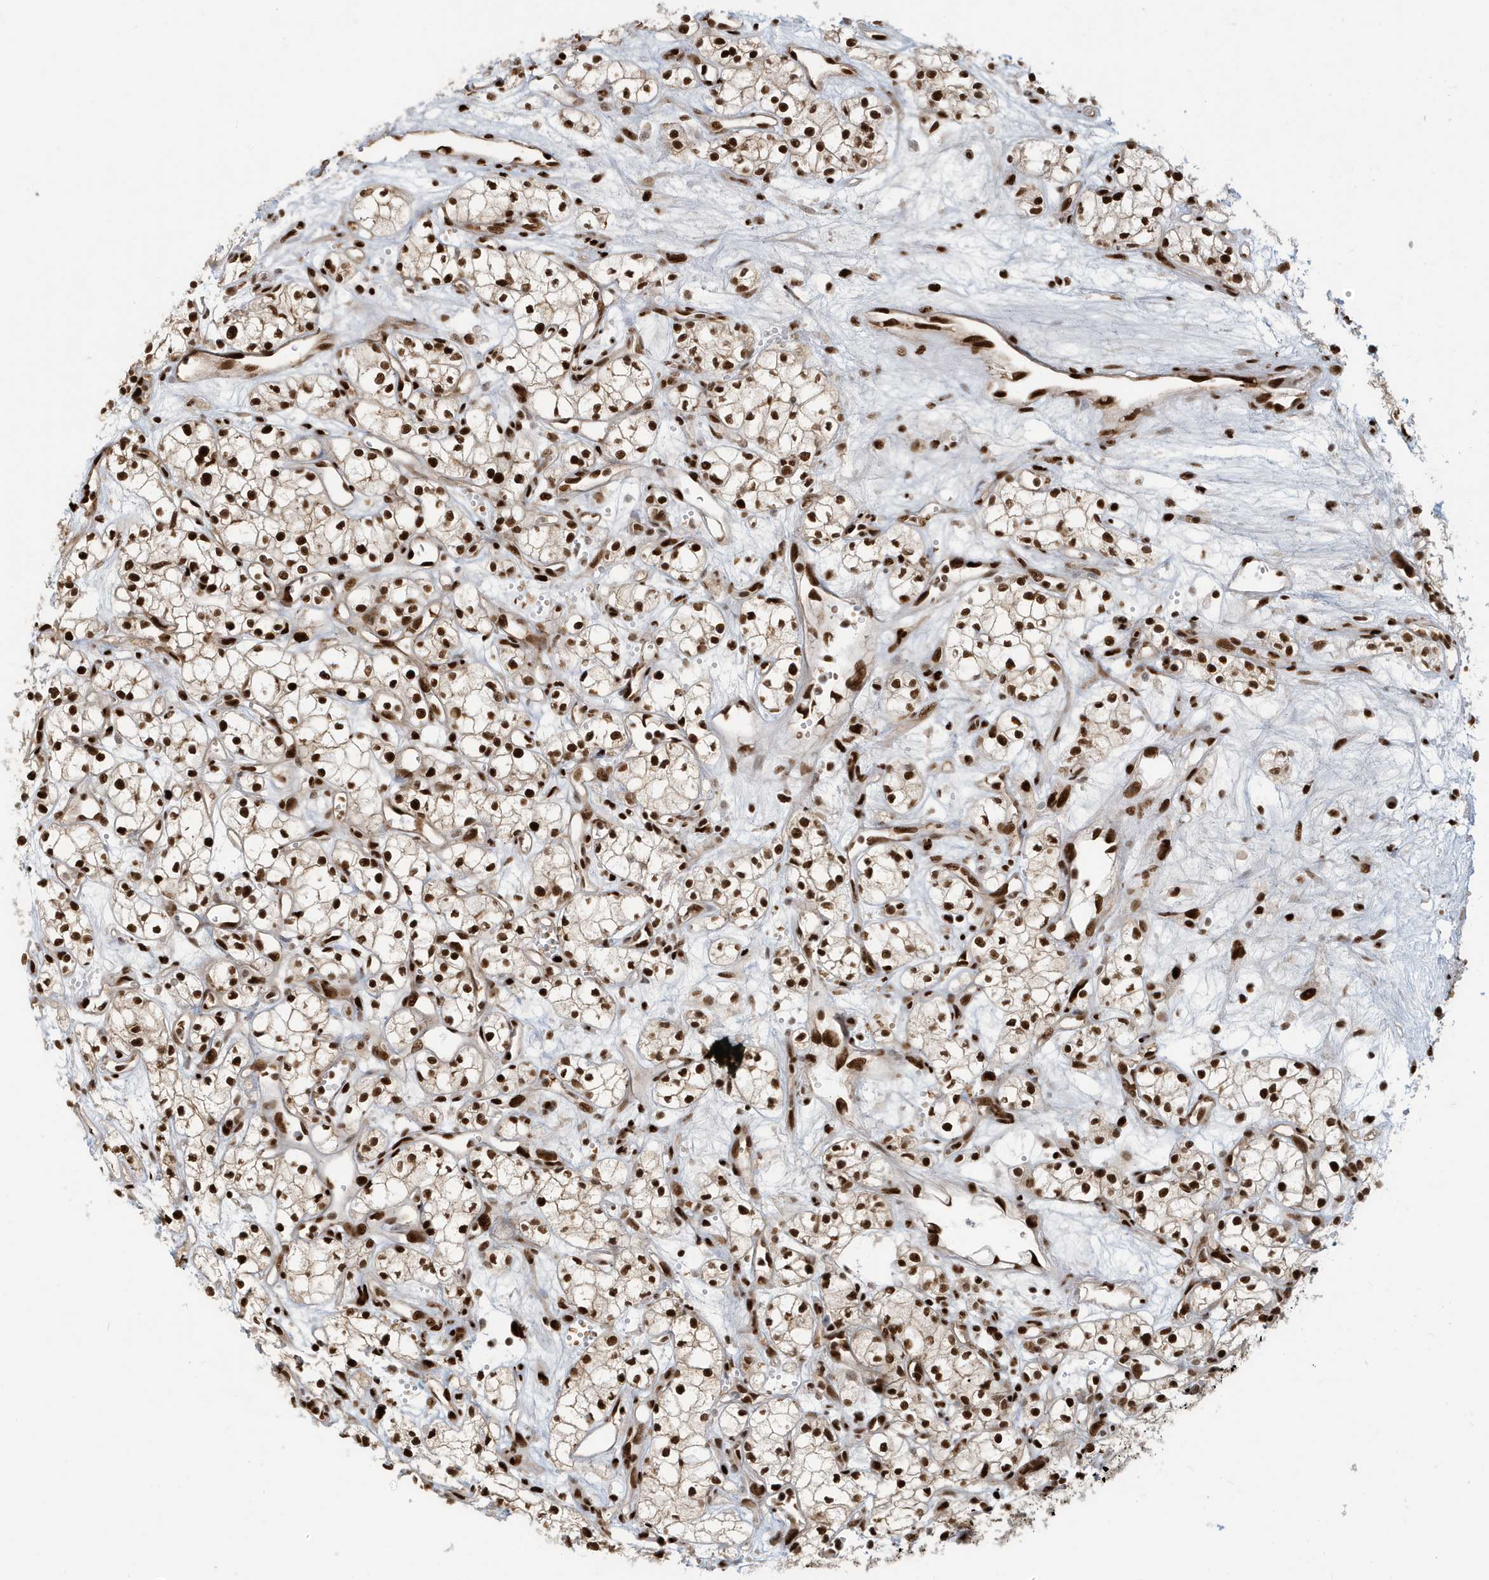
{"staining": {"intensity": "strong", "quantity": ">75%", "location": "nuclear"}, "tissue": "renal cancer", "cell_type": "Tumor cells", "image_type": "cancer", "snomed": [{"axis": "morphology", "description": "Adenocarcinoma, NOS"}, {"axis": "topography", "description": "Kidney"}], "caption": "Renal cancer was stained to show a protein in brown. There is high levels of strong nuclear staining in approximately >75% of tumor cells.", "gene": "CKS2", "patient": {"sex": "male", "age": 59}}